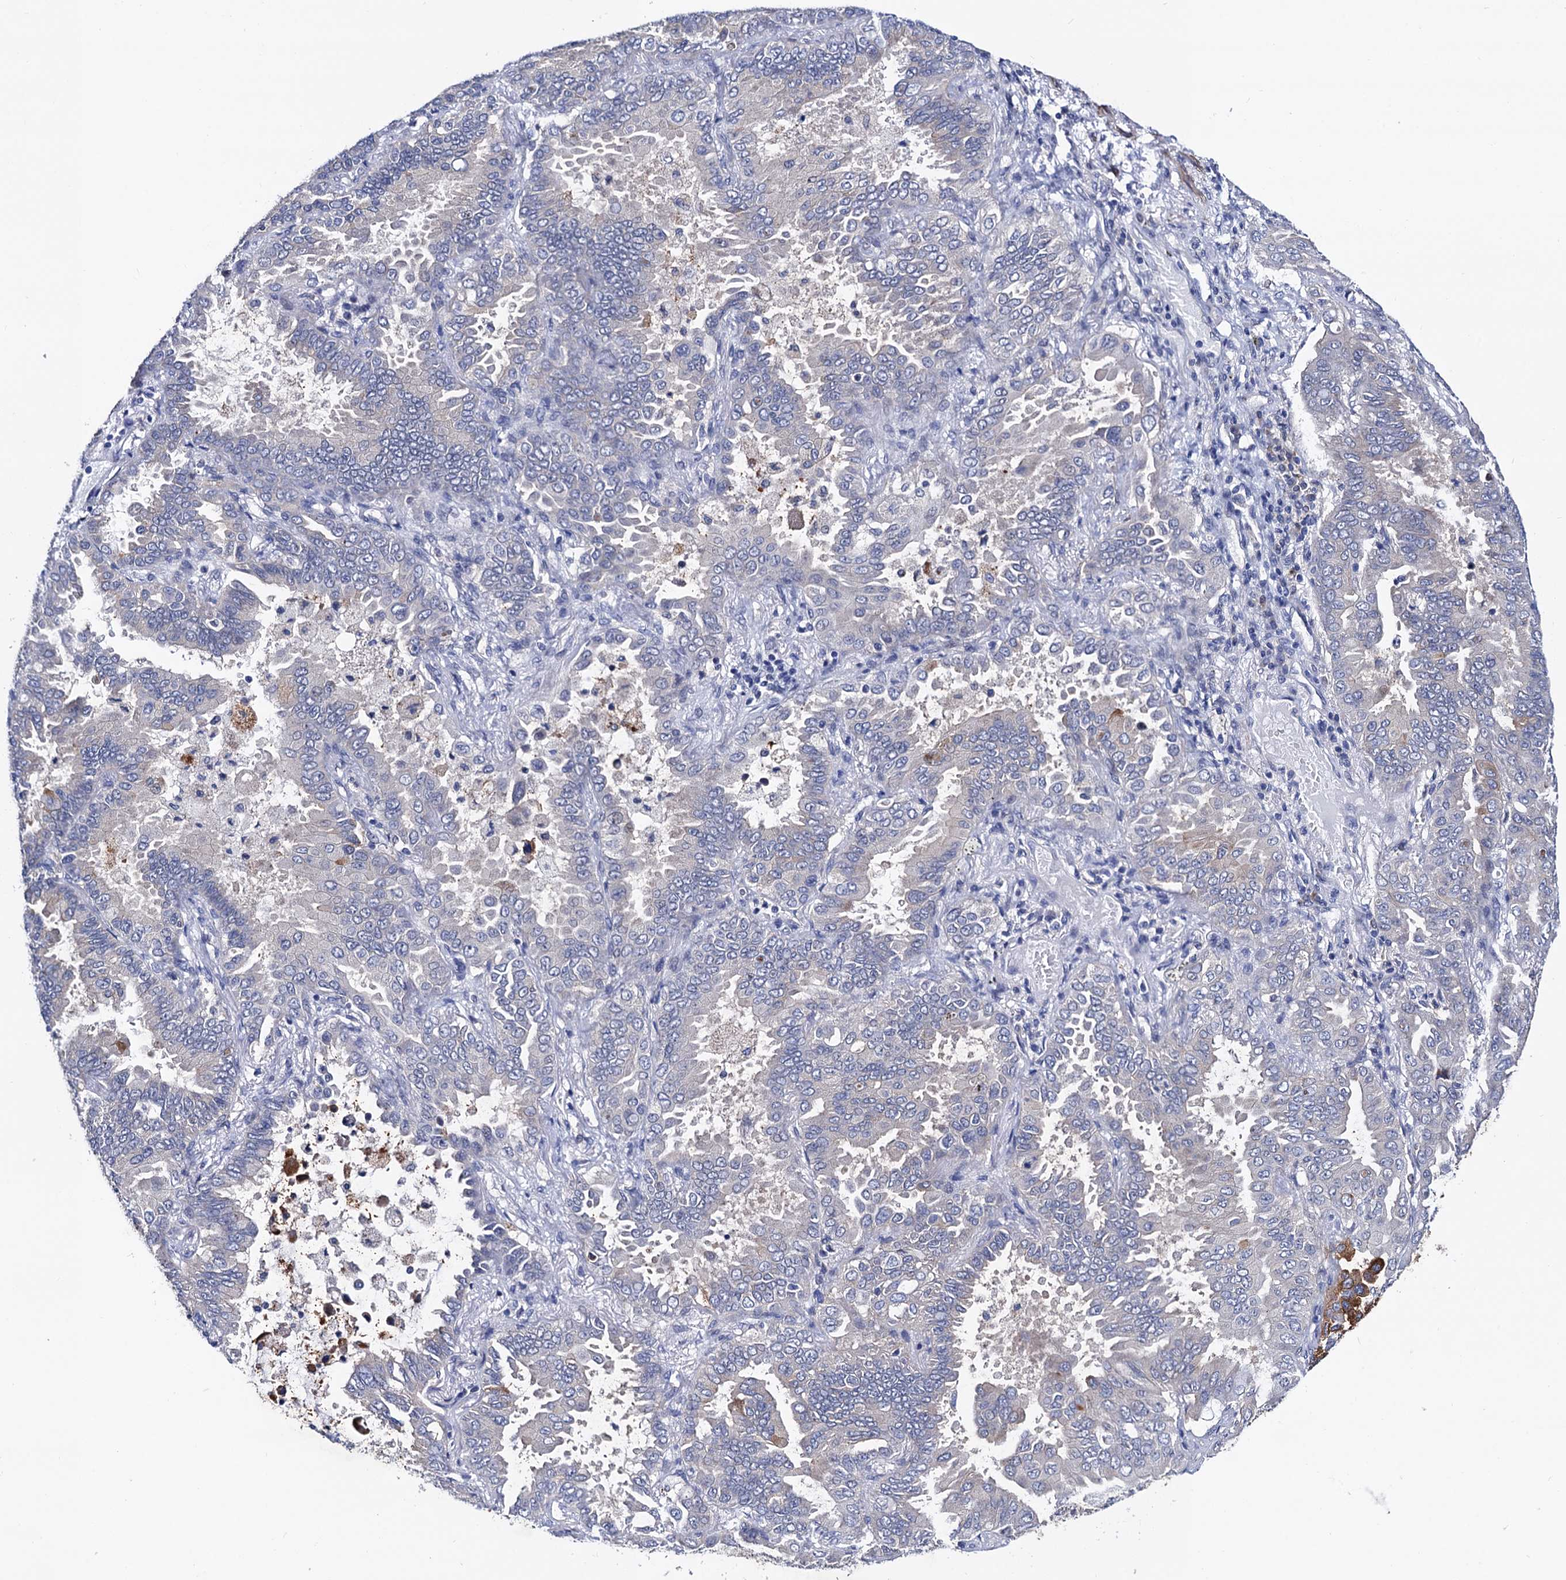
{"staining": {"intensity": "strong", "quantity": "25%-75%", "location": "cytoplasmic/membranous"}, "tissue": "lung cancer", "cell_type": "Tumor cells", "image_type": "cancer", "snomed": [{"axis": "morphology", "description": "Adenocarcinoma, NOS"}, {"axis": "topography", "description": "Lung"}], "caption": "Protein expression analysis of adenocarcinoma (lung) exhibits strong cytoplasmic/membranous staining in approximately 25%-75% of tumor cells.", "gene": "ZDHHC18", "patient": {"sex": "male", "age": 64}}